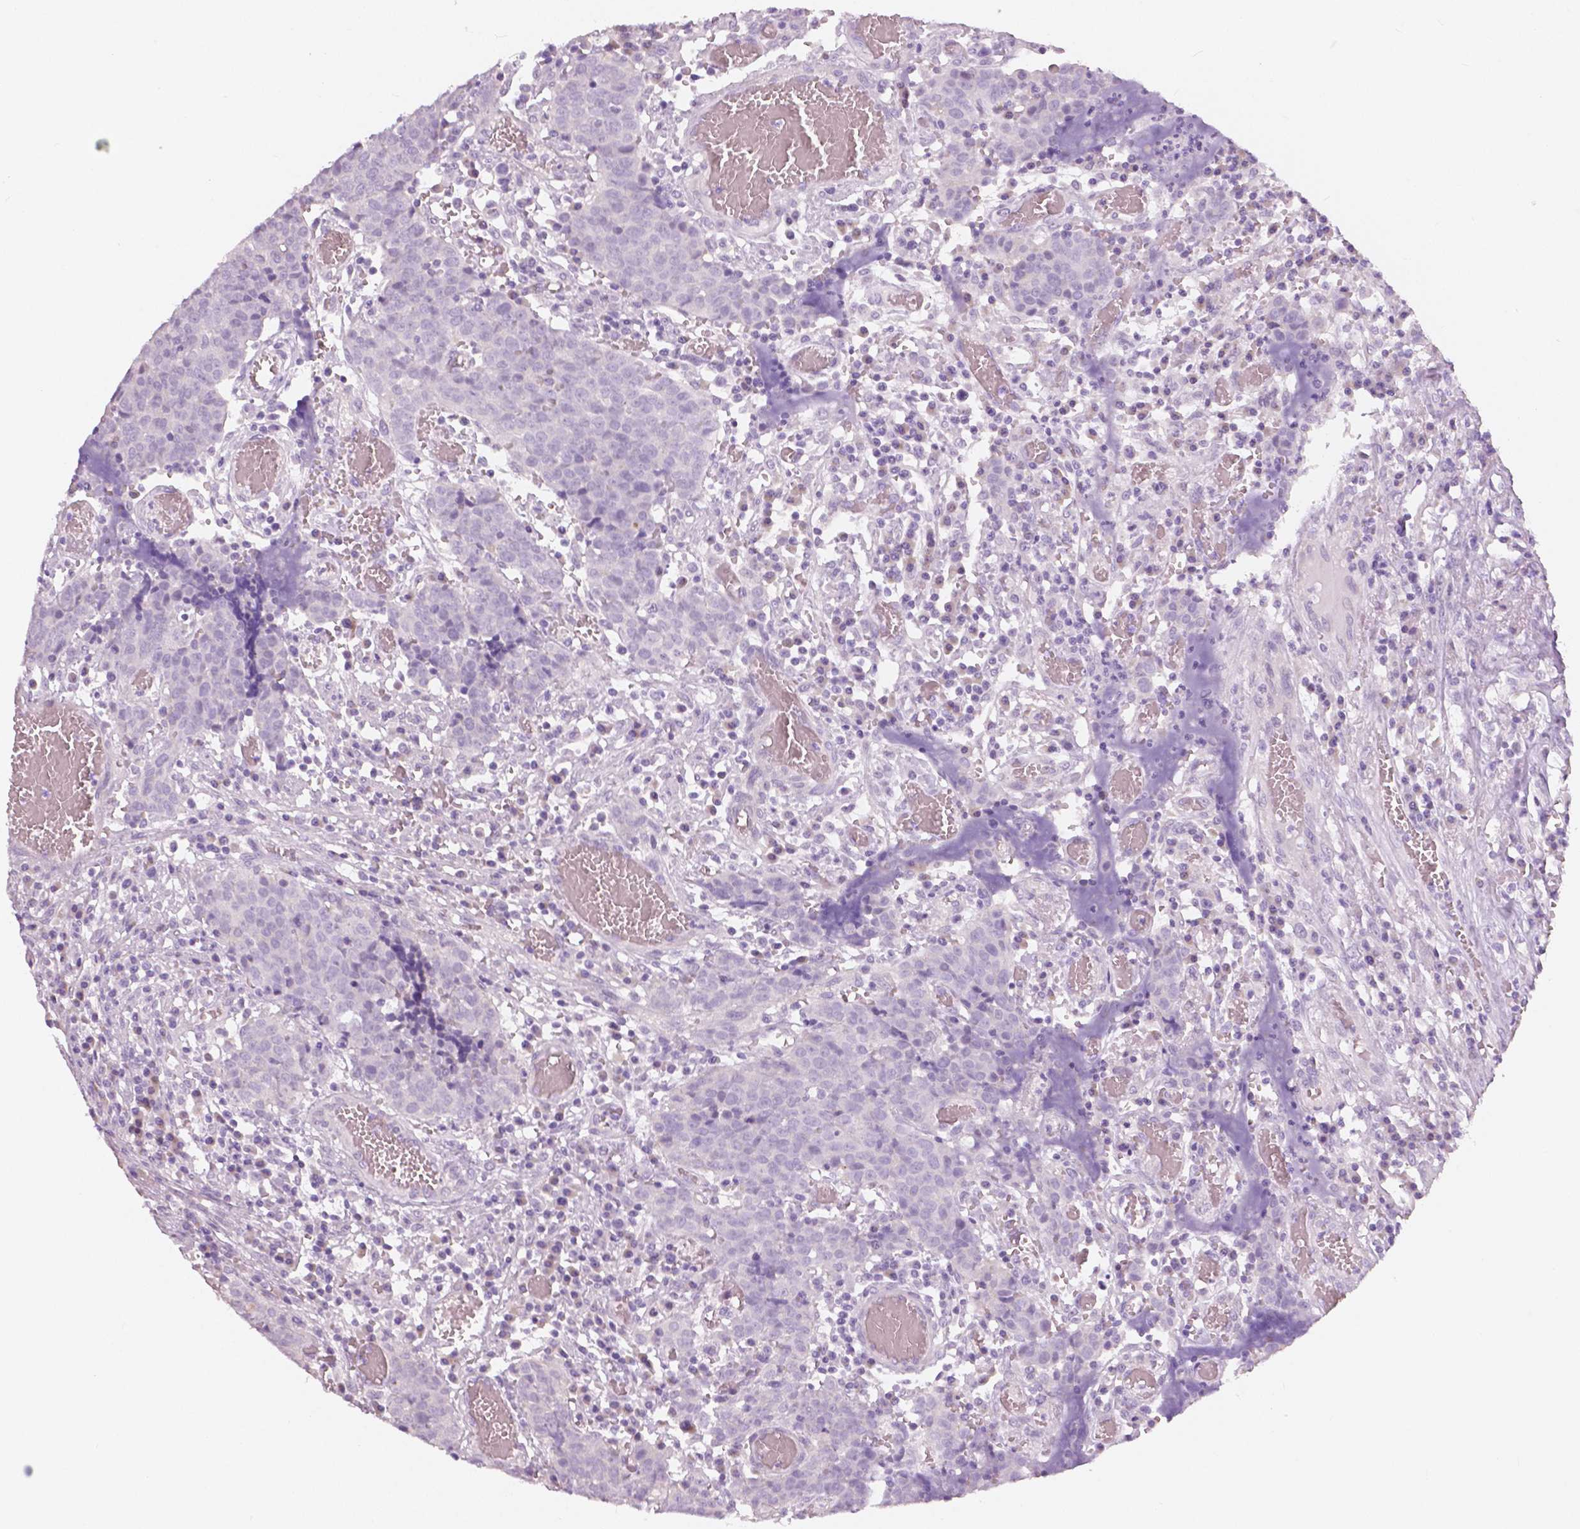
{"staining": {"intensity": "negative", "quantity": "none", "location": "none"}, "tissue": "prostate cancer", "cell_type": "Tumor cells", "image_type": "cancer", "snomed": [{"axis": "morphology", "description": "Adenocarcinoma, High grade"}, {"axis": "topography", "description": "Prostate and seminal vesicle, NOS"}], "caption": "IHC micrograph of neoplastic tissue: prostate cancer (adenocarcinoma (high-grade)) stained with DAB shows no significant protein expression in tumor cells.", "gene": "A4GNT", "patient": {"sex": "male", "age": 60}}